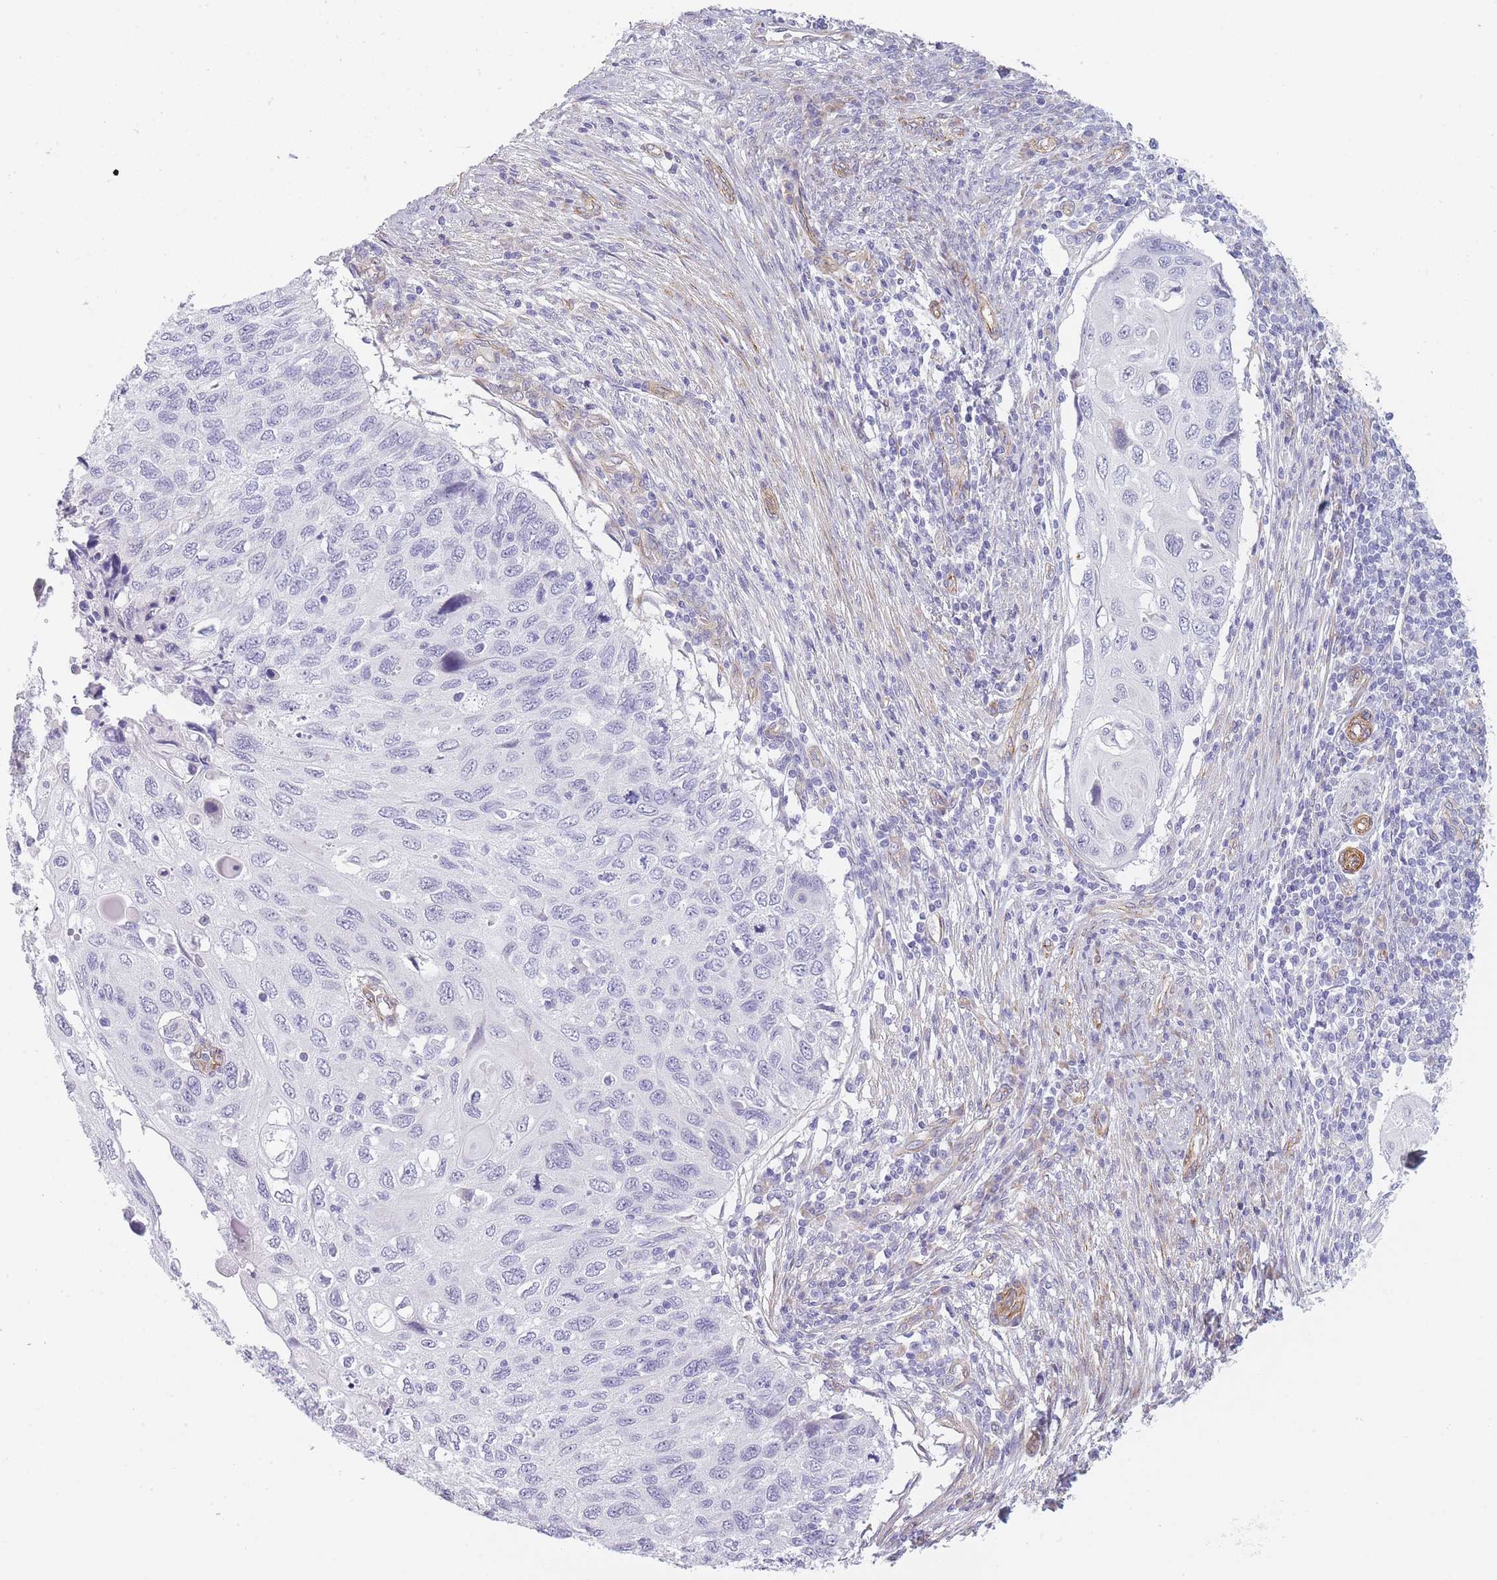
{"staining": {"intensity": "negative", "quantity": "none", "location": "none"}, "tissue": "cervical cancer", "cell_type": "Tumor cells", "image_type": "cancer", "snomed": [{"axis": "morphology", "description": "Squamous cell carcinoma, NOS"}, {"axis": "topography", "description": "Cervix"}], "caption": "Photomicrograph shows no protein expression in tumor cells of cervical cancer tissue. (DAB (3,3'-diaminobenzidine) IHC with hematoxylin counter stain).", "gene": "OR6B3", "patient": {"sex": "female", "age": 70}}